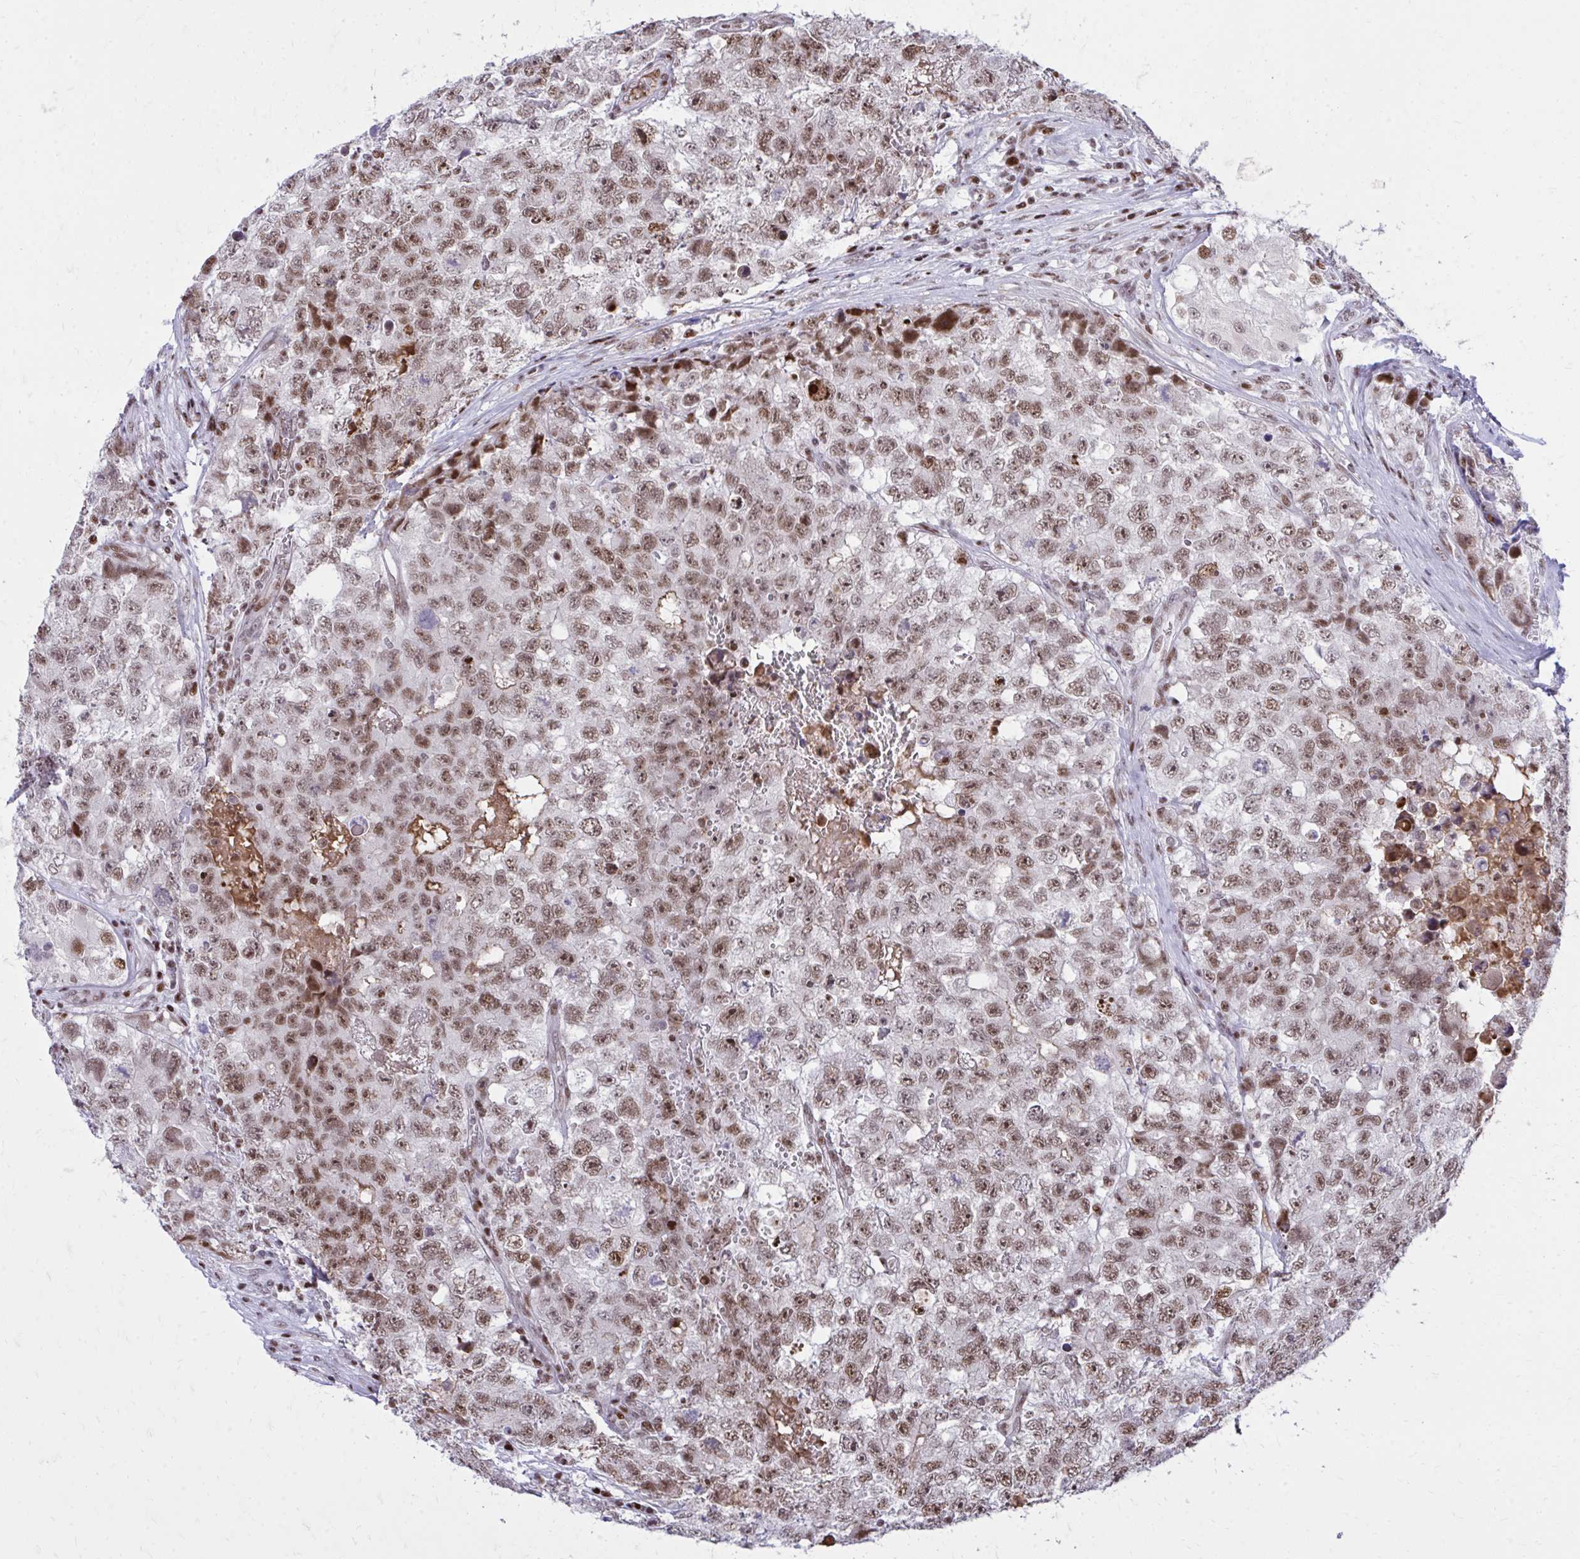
{"staining": {"intensity": "moderate", "quantity": "25%-75%", "location": "nuclear"}, "tissue": "testis cancer", "cell_type": "Tumor cells", "image_type": "cancer", "snomed": [{"axis": "morphology", "description": "Carcinoma, Embryonal, NOS"}, {"axis": "topography", "description": "Testis"}], "caption": "This histopathology image shows immunohistochemistry (IHC) staining of testis cancer, with medium moderate nuclear expression in about 25%-75% of tumor cells.", "gene": "C14orf39", "patient": {"sex": "male", "age": 18}}